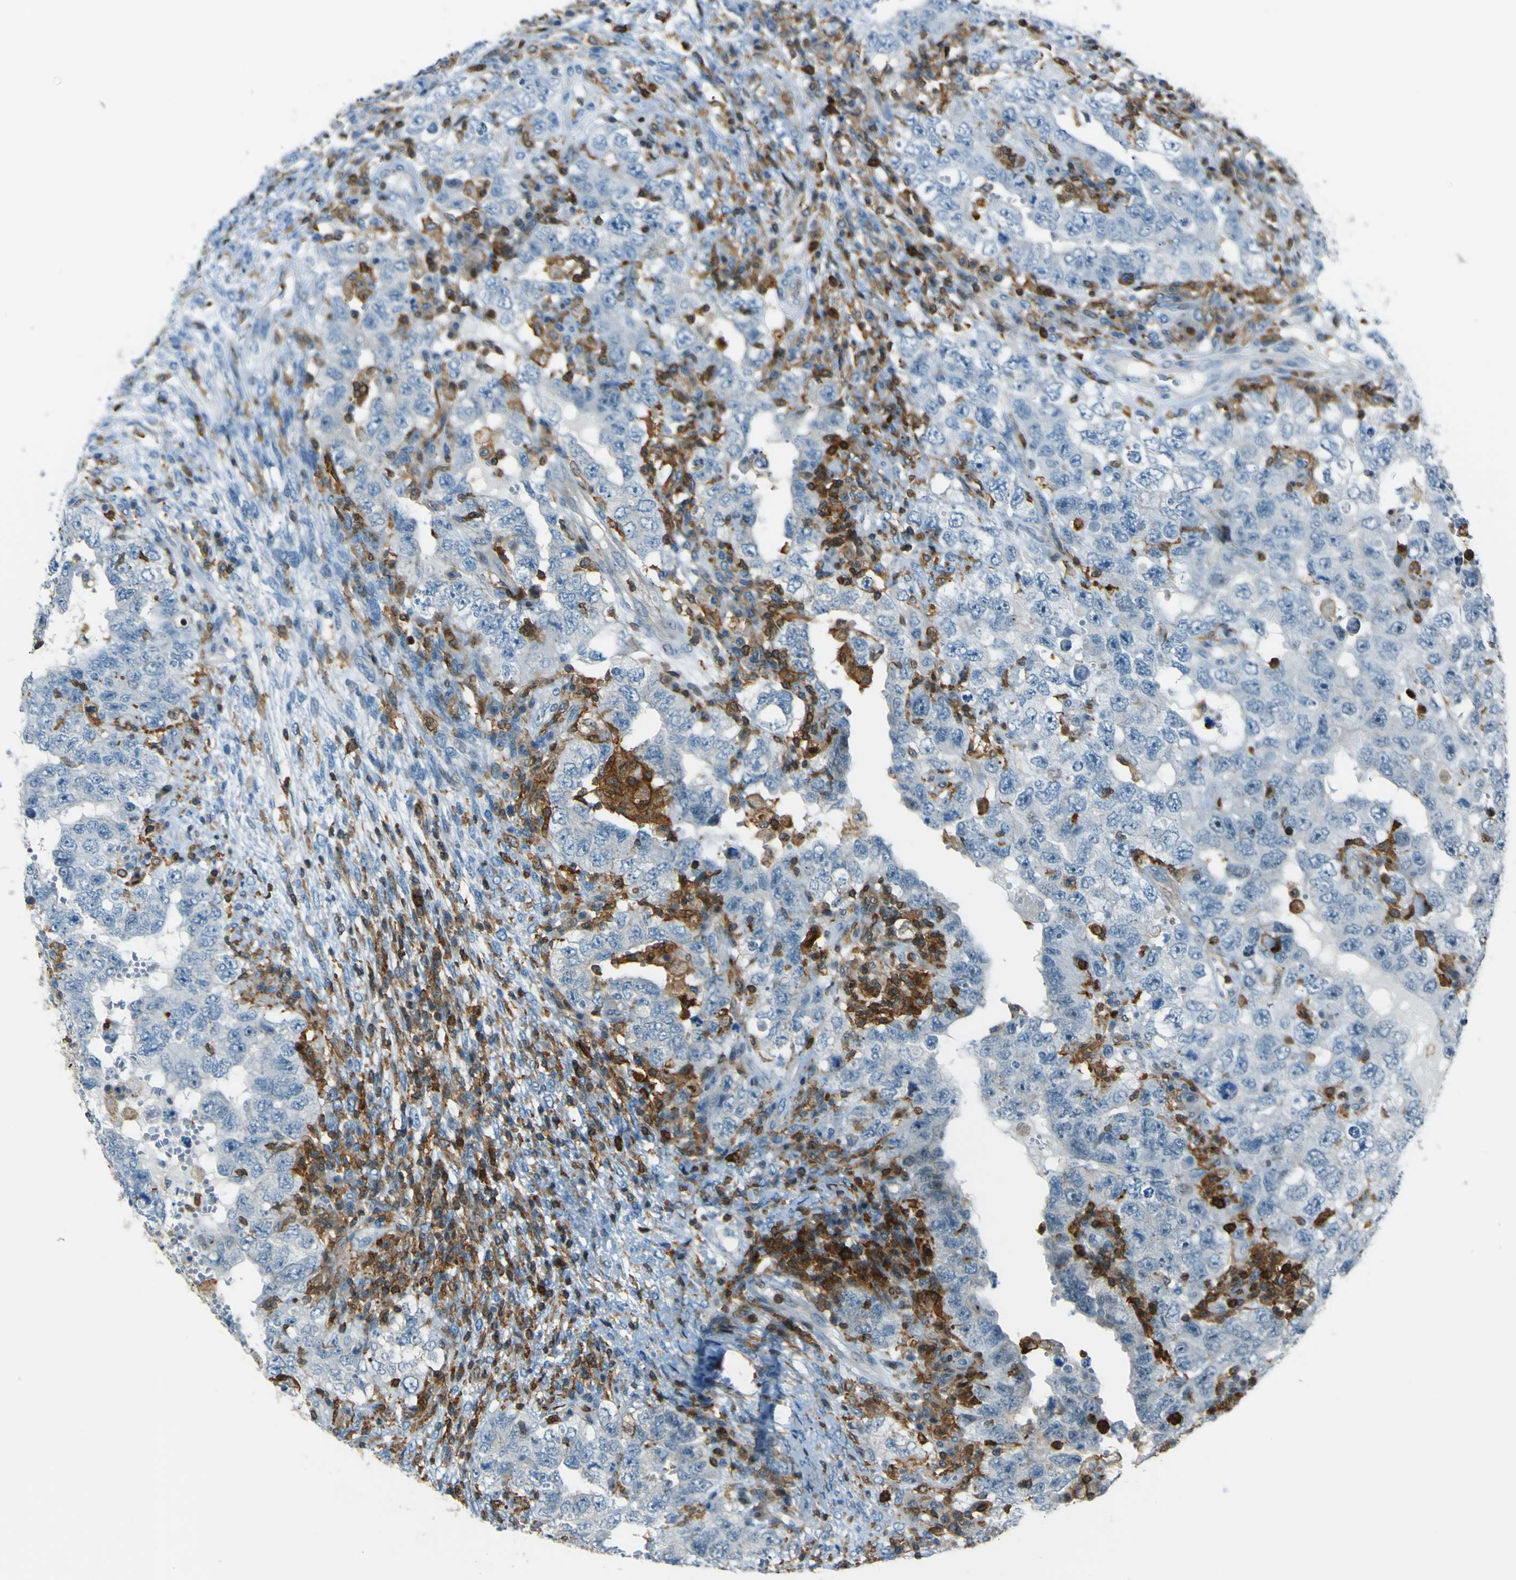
{"staining": {"intensity": "negative", "quantity": "none", "location": "none"}, "tissue": "testis cancer", "cell_type": "Tumor cells", "image_type": "cancer", "snomed": [{"axis": "morphology", "description": "Carcinoma, Embryonal, NOS"}, {"axis": "topography", "description": "Testis"}], "caption": "Immunohistochemical staining of testis embryonal carcinoma displays no significant positivity in tumor cells.", "gene": "PCDHB5", "patient": {"sex": "male", "age": 26}}